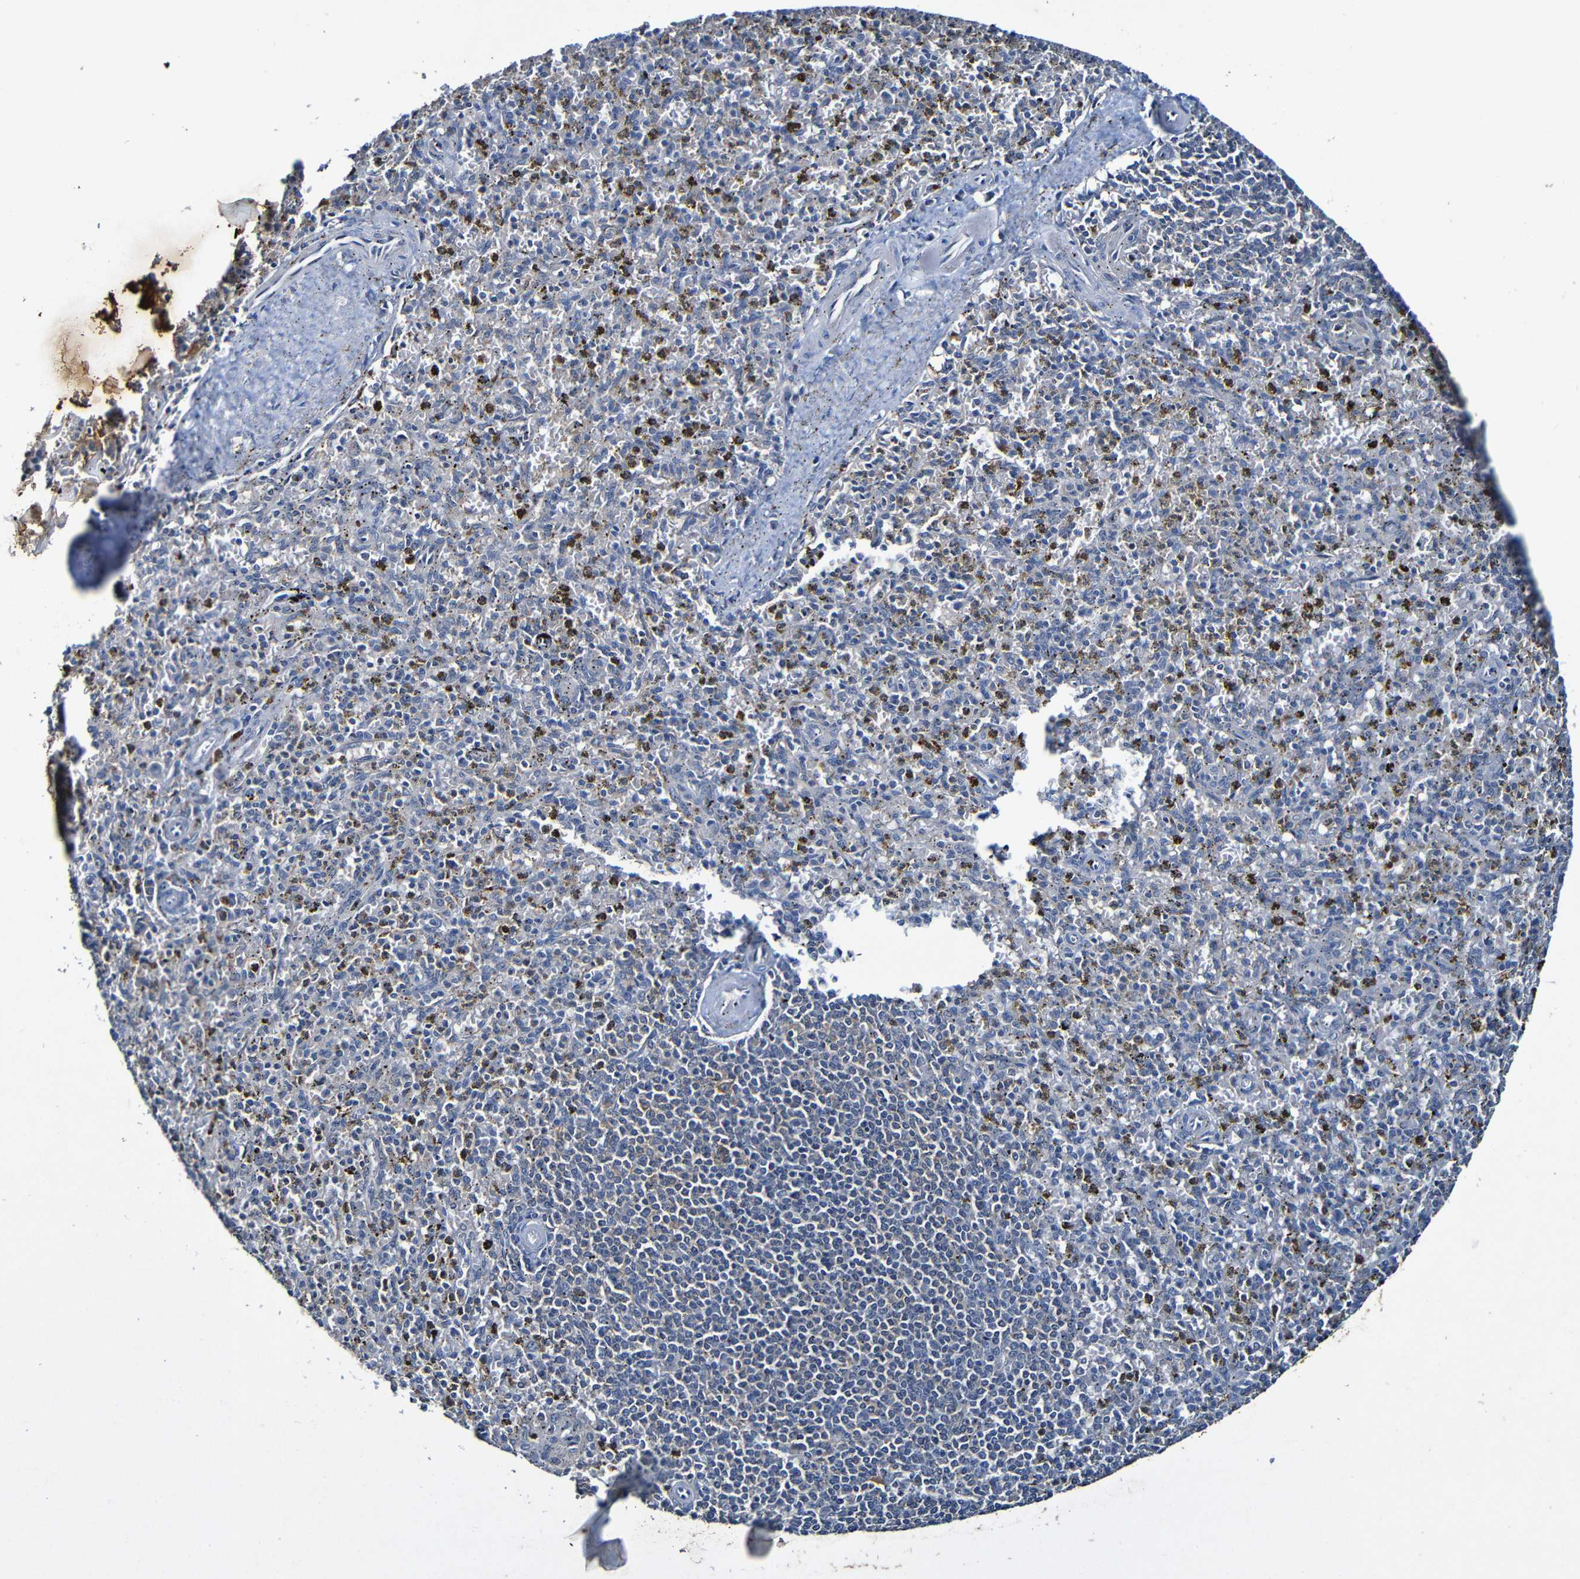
{"staining": {"intensity": "negative", "quantity": "none", "location": "none"}, "tissue": "spleen", "cell_type": "Cells in red pulp", "image_type": "normal", "snomed": [{"axis": "morphology", "description": "Normal tissue, NOS"}, {"axis": "topography", "description": "Spleen"}], "caption": "An image of spleen stained for a protein shows no brown staining in cells in red pulp. (DAB immunohistochemistry (IHC) with hematoxylin counter stain).", "gene": "LRRC70", "patient": {"sex": "male", "age": 72}}